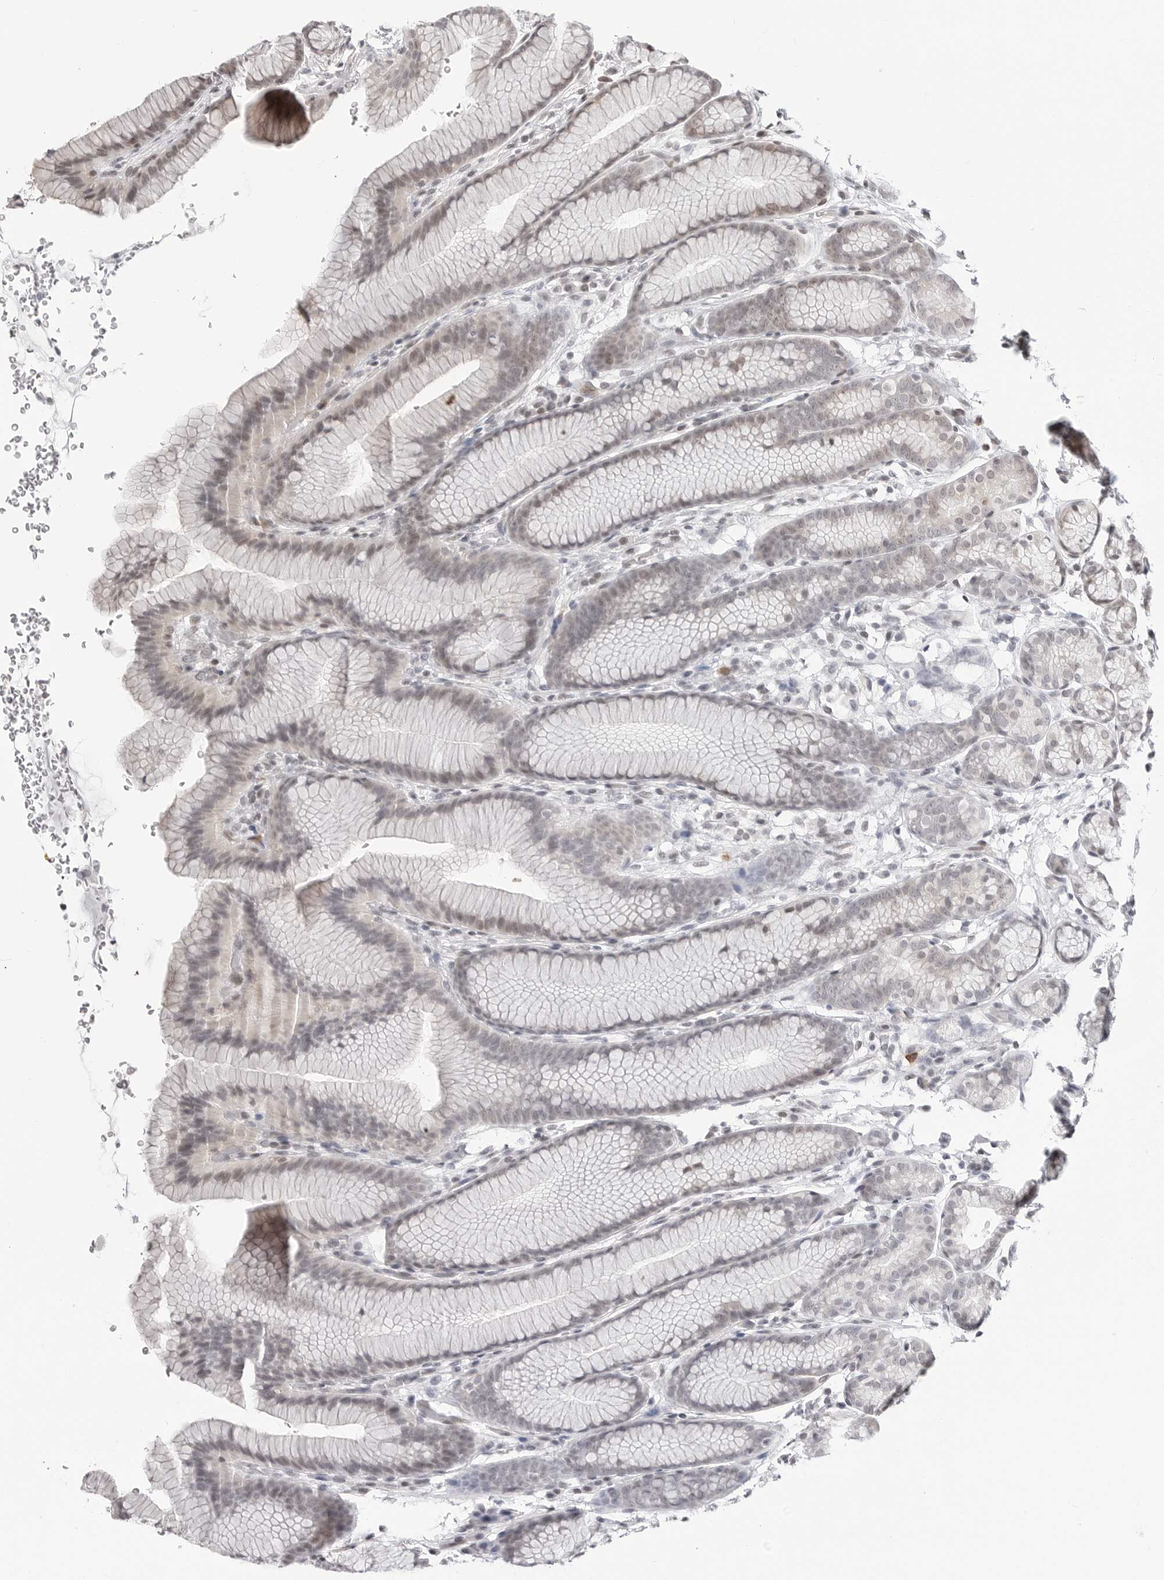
{"staining": {"intensity": "moderate", "quantity": "<25%", "location": "nuclear"}, "tissue": "stomach", "cell_type": "Glandular cells", "image_type": "normal", "snomed": [{"axis": "morphology", "description": "Normal tissue, NOS"}, {"axis": "topography", "description": "Stomach"}], "caption": "Approximately <25% of glandular cells in normal human stomach exhibit moderate nuclear protein staining as visualized by brown immunohistochemical staining.", "gene": "C8orf33", "patient": {"sex": "male", "age": 42}}